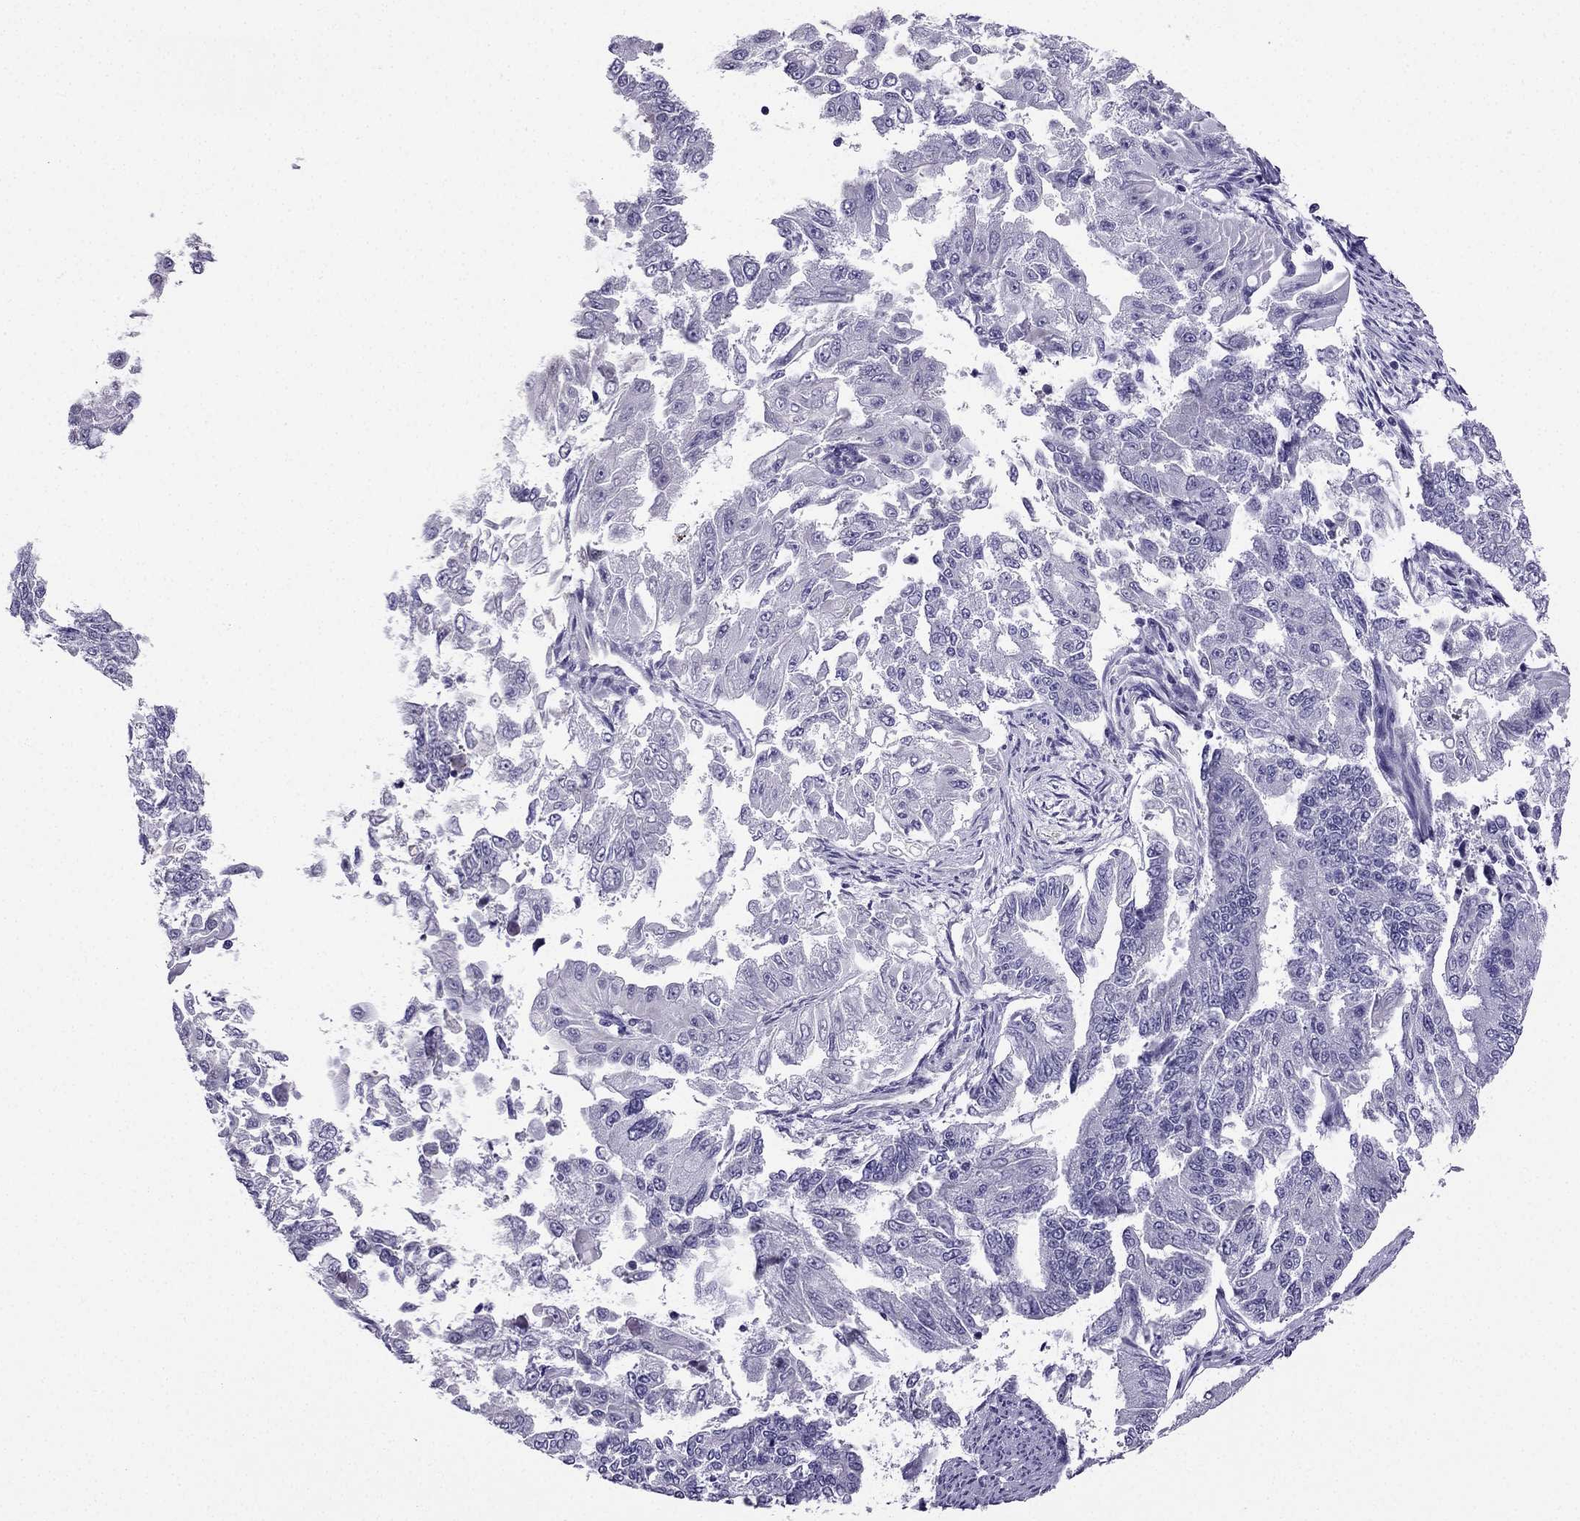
{"staining": {"intensity": "negative", "quantity": "none", "location": "none"}, "tissue": "endometrial cancer", "cell_type": "Tumor cells", "image_type": "cancer", "snomed": [{"axis": "morphology", "description": "Adenocarcinoma, NOS"}, {"axis": "topography", "description": "Uterus"}], "caption": "Endometrial cancer stained for a protein using IHC exhibits no staining tumor cells.", "gene": "KCNJ10", "patient": {"sex": "female", "age": 59}}